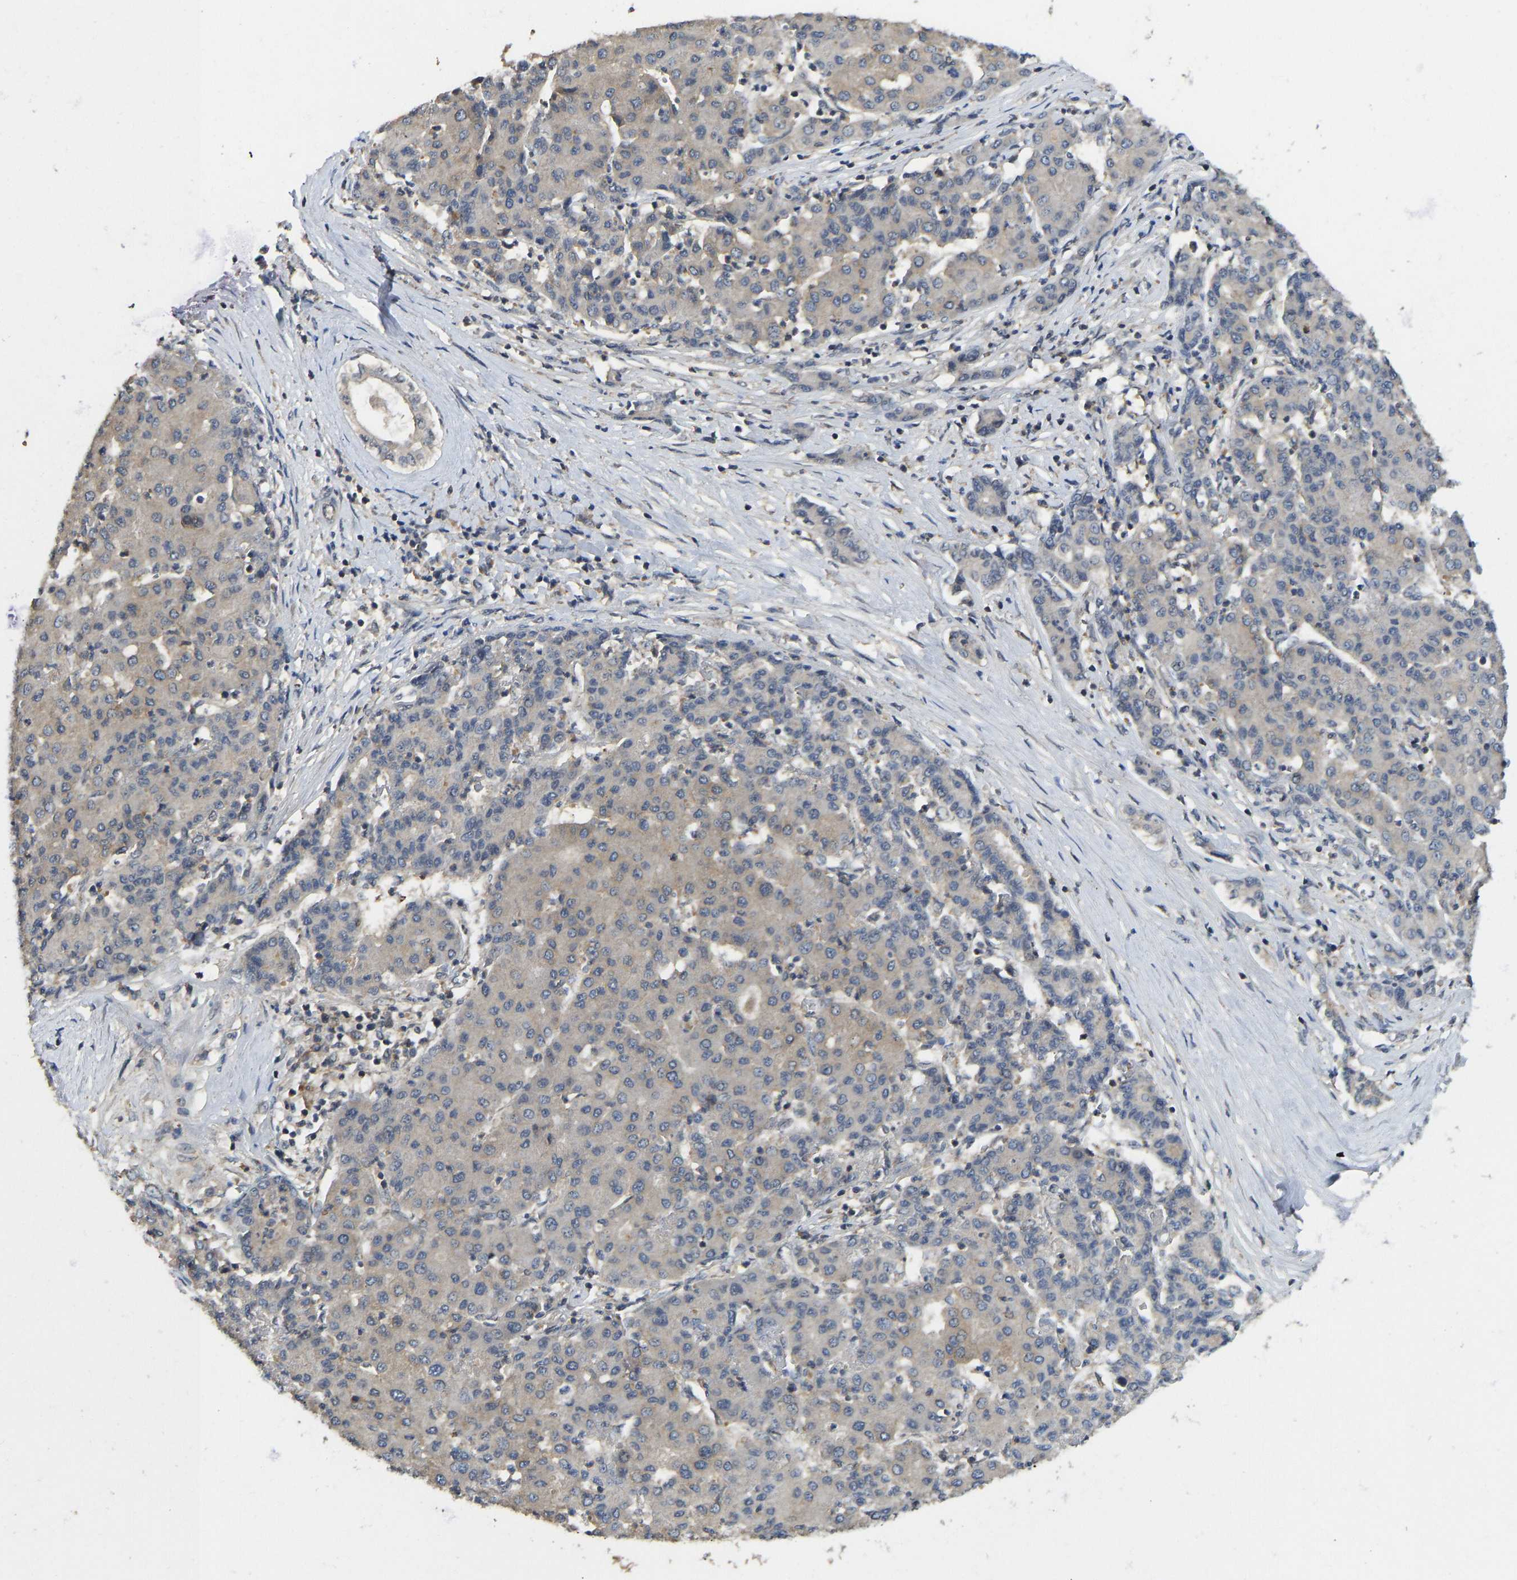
{"staining": {"intensity": "weak", "quantity": "<25%", "location": "cytoplasmic/membranous"}, "tissue": "liver cancer", "cell_type": "Tumor cells", "image_type": "cancer", "snomed": [{"axis": "morphology", "description": "Carcinoma, Hepatocellular, NOS"}, {"axis": "topography", "description": "Liver"}], "caption": "IHC of liver cancer (hepatocellular carcinoma) displays no expression in tumor cells.", "gene": "NDRG3", "patient": {"sex": "male", "age": 65}}